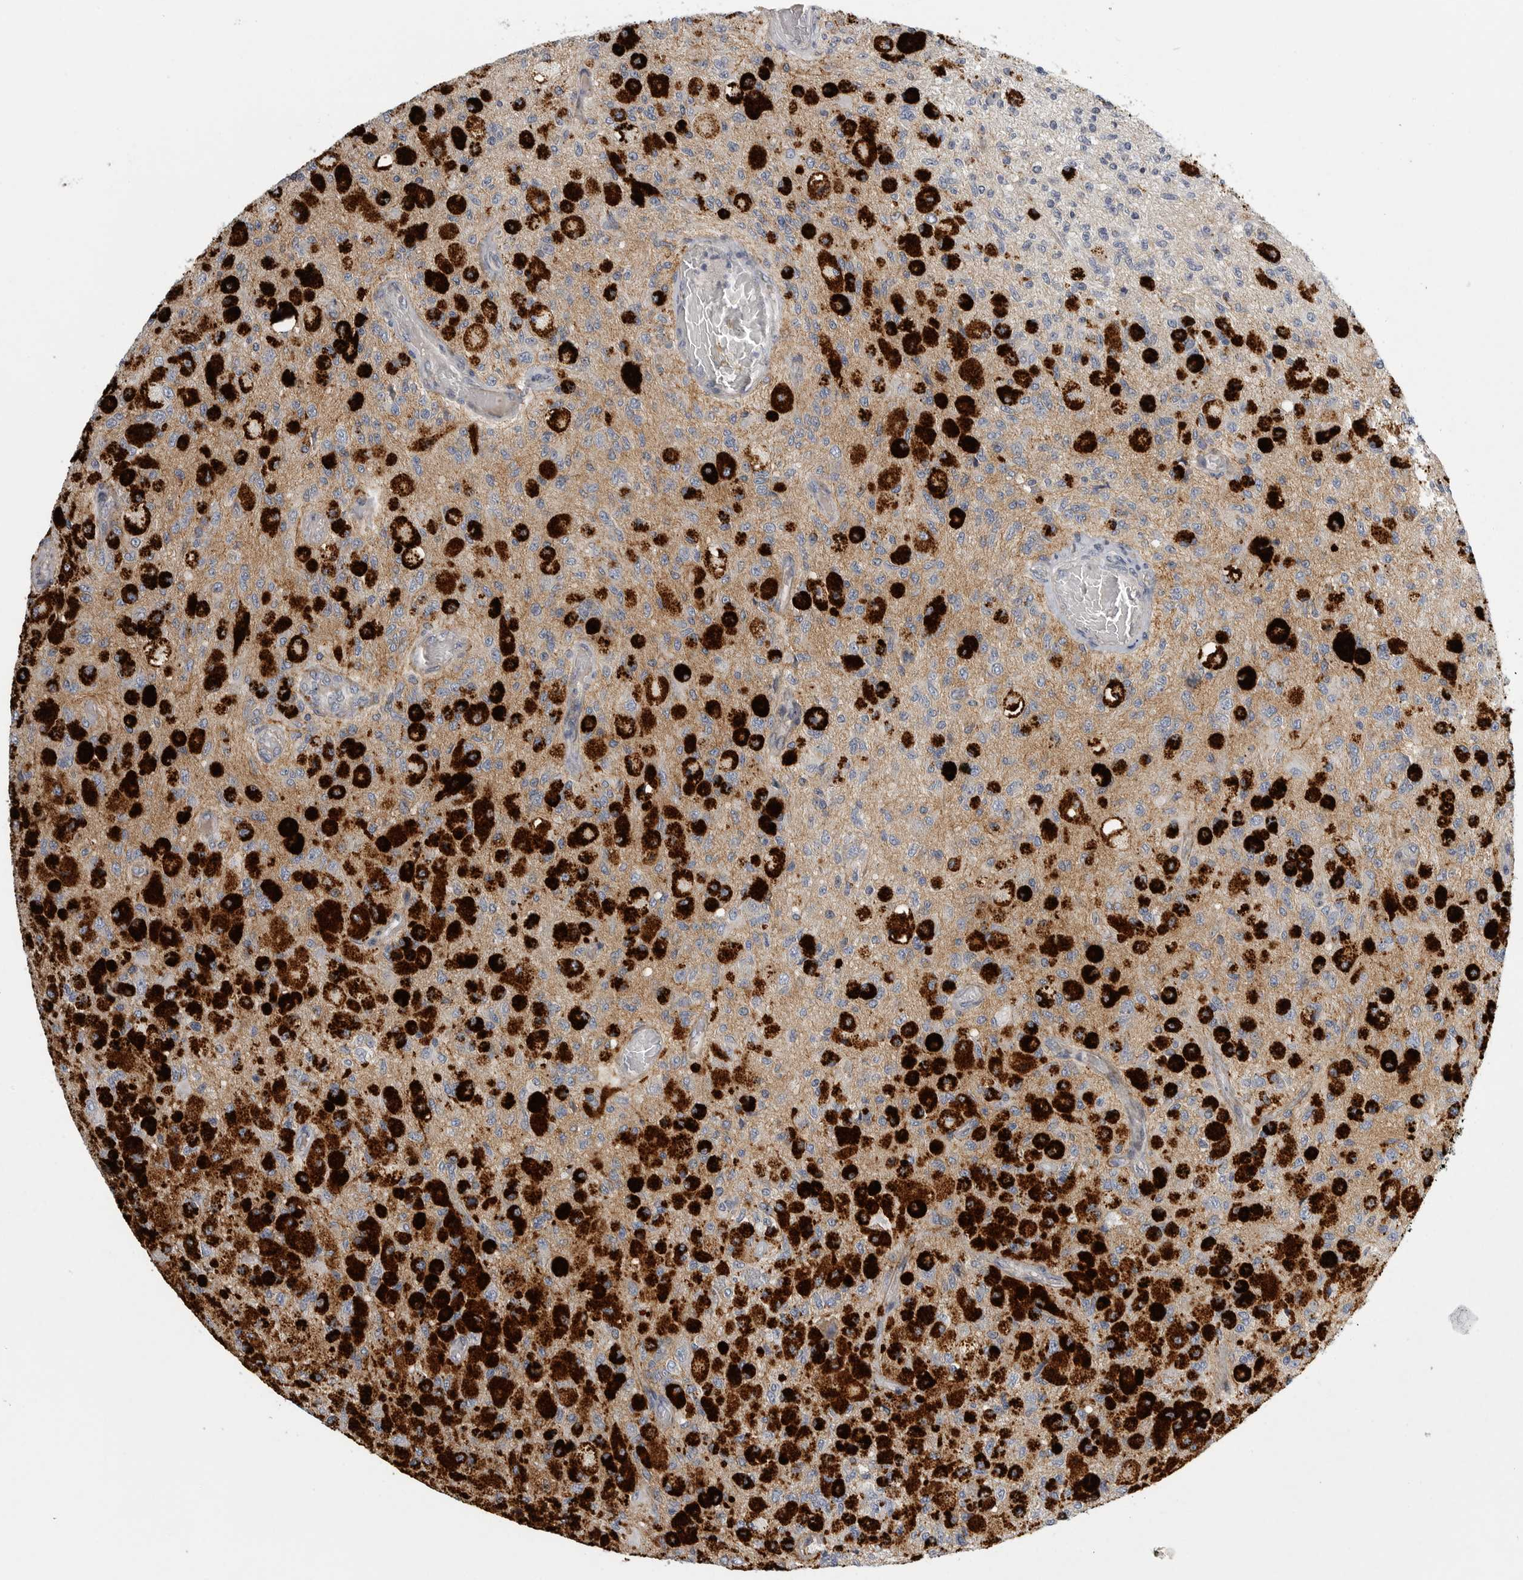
{"staining": {"intensity": "strong", "quantity": "25%-75%", "location": "cytoplasmic/membranous"}, "tissue": "glioma", "cell_type": "Tumor cells", "image_type": "cancer", "snomed": [{"axis": "morphology", "description": "Normal tissue, NOS"}, {"axis": "morphology", "description": "Glioma, malignant, High grade"}, {"axis": "topography", "description": "Cerebral cortex"}], "caption": "Protein analysis of glioma tissue displays strong cytoplasmic/membranous staining in approximately 25%-75% of tumor cells. Nuclei are stained in blue.", "gene": "SDC3", "patient": {"sex": "male", "age": 77}}